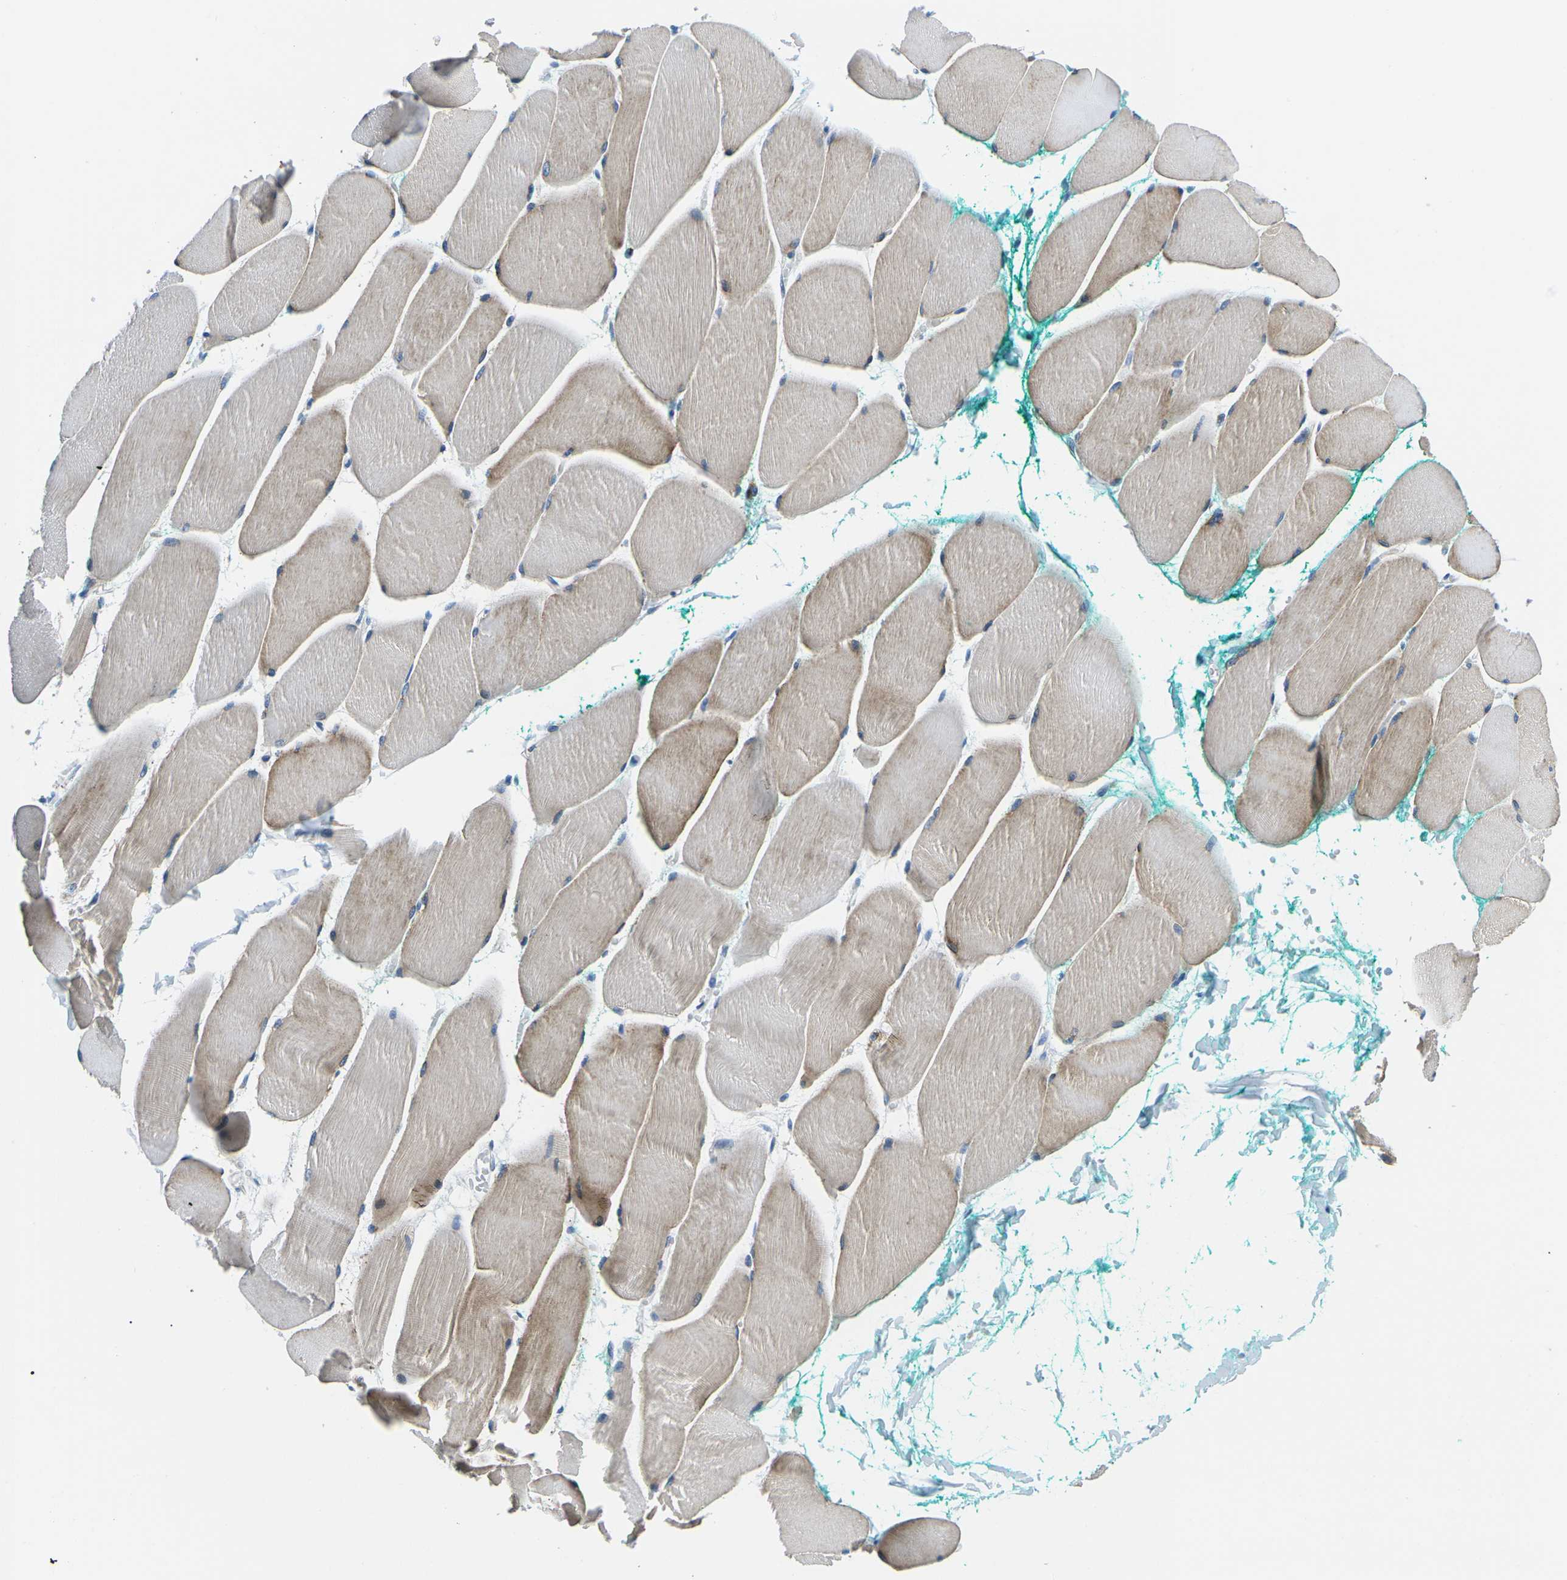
{"staining": {"intensity": "weak", "quantity": "25%-75%", "location": "cytoplasmic/membranous"}, "tissue": "skeletal muscle", "cell_type": "Myocytes", "image_type": "normal", "snomed": [{"axis": "morphology", "description": "Normal tissue, NOS"}, {"axis": "morphology", "description": "Squamous cell carcinoma, NOS"}, {"axis": "topography", "description": "Skeletal muscle"}], "caption": "The histopathology image demonstrates immunohistochemical staining of normal skeletal muscle. There is weak cytoplasmic/membranous staining is identified in about 25%-75% of myocytes. (IHC, brightfield microscopy, high magnification).", "gene": "MC4R", "patient": {"sex": "male", "age": 51}}